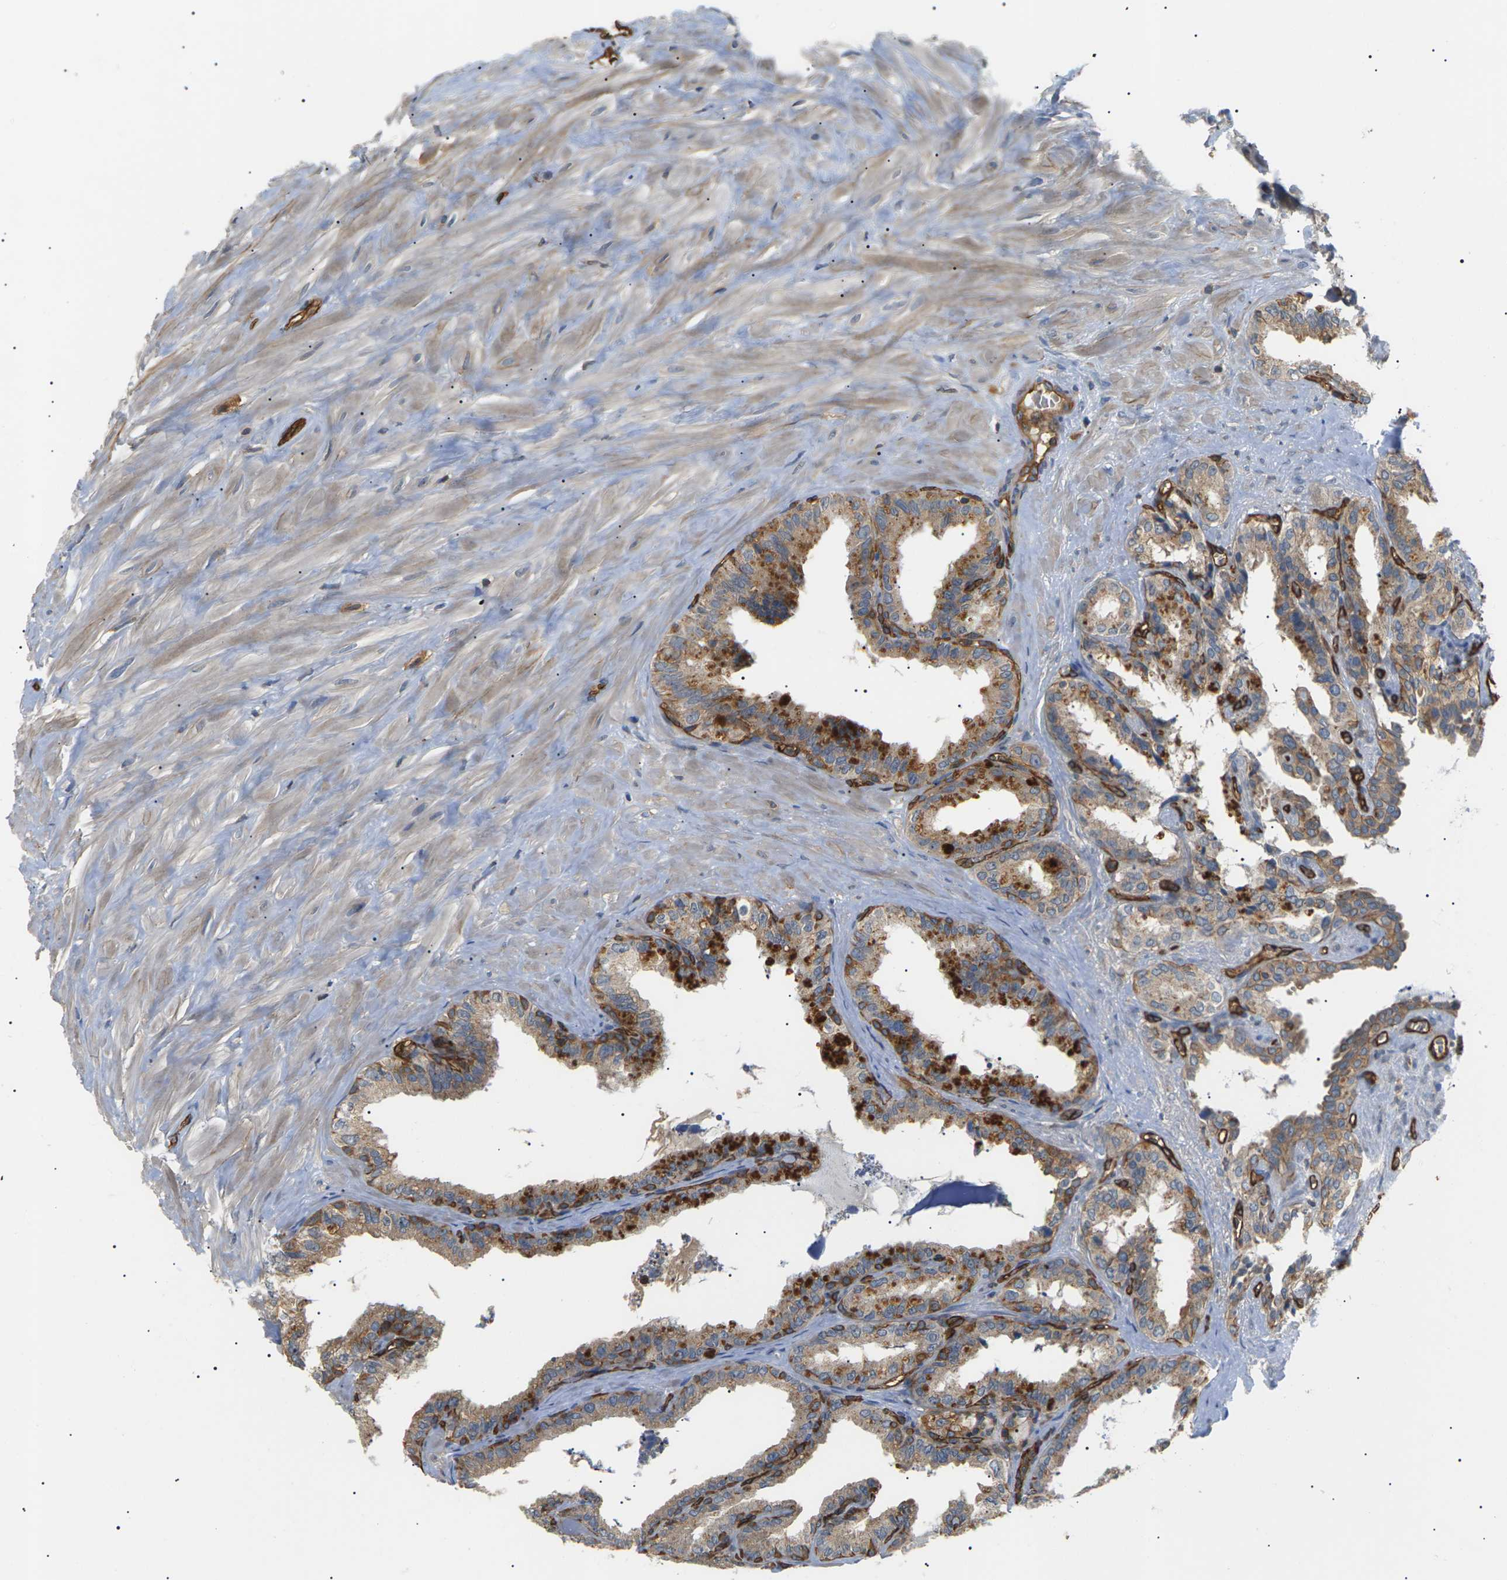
{"staining": {"intensity": "moderate", "quantity": ">75%", "location": "cytoplasmic/membranous"}, "tissue": "seminal vesicle", "cell_type": "Glandular cells", "image_type": "normal", "snomed": [{"axis": "morphology", "description": "Normal tissue, NOS"}, {"axis": "topography", "description": "Seminal veicle"}], "caption": "Protein staining of unremarkable seminal vesicle shows moderate cytoplasmic/membranous positivity in about >75% of glandular cells. The protein of interest is stained brown, and the nuclei are stained in blue (DAB IHC with brightfield microscopy, high magnification).", "gene": "TMTC4", "patient": {"sex": "male", "age": 64}}